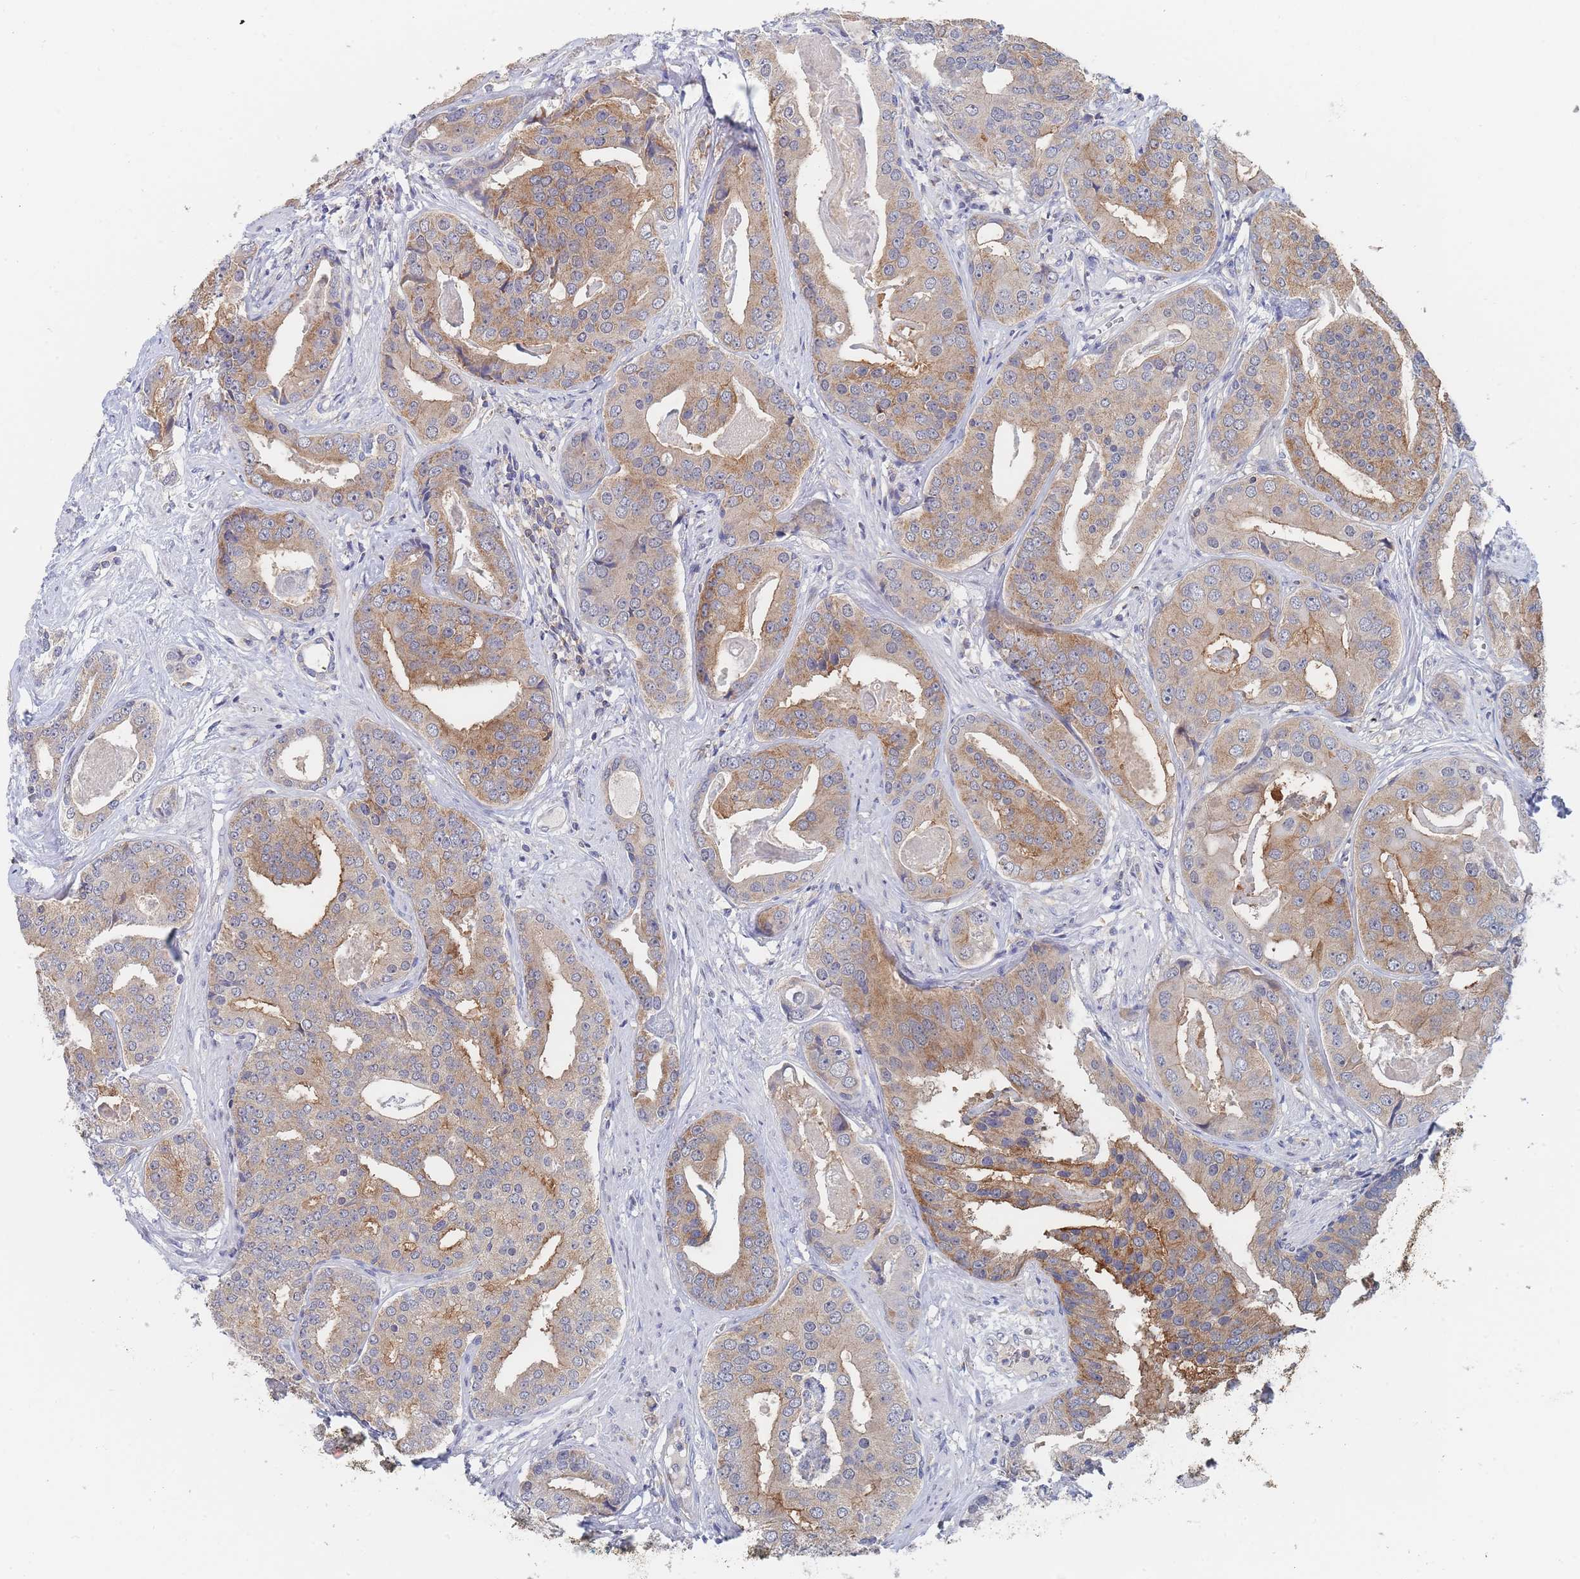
{"staining": {"intensity": "moderate", "quantity": ">75%", "location": "cytoplasmic/membranous"}, "tissue": "prostate cancer", "cell_type": "Tumor cells", "image_type": "cancer", "snomed": [{"axis": "morphology", "description": "Adenocarcinoma, High grade"}, {"axis": "topography", "description": "Prostate"}], "caption": "Immunohistochemical staining of human prostate cancer (adenocarcinoma (high-grade)) shows moderate cytoplasmic/membranous protein positivity in approximately >75% of tumor cells. Nuclei are stained in blue.", "gene": "PPP6C", "patient": {"sex": "male", "age": 71}}